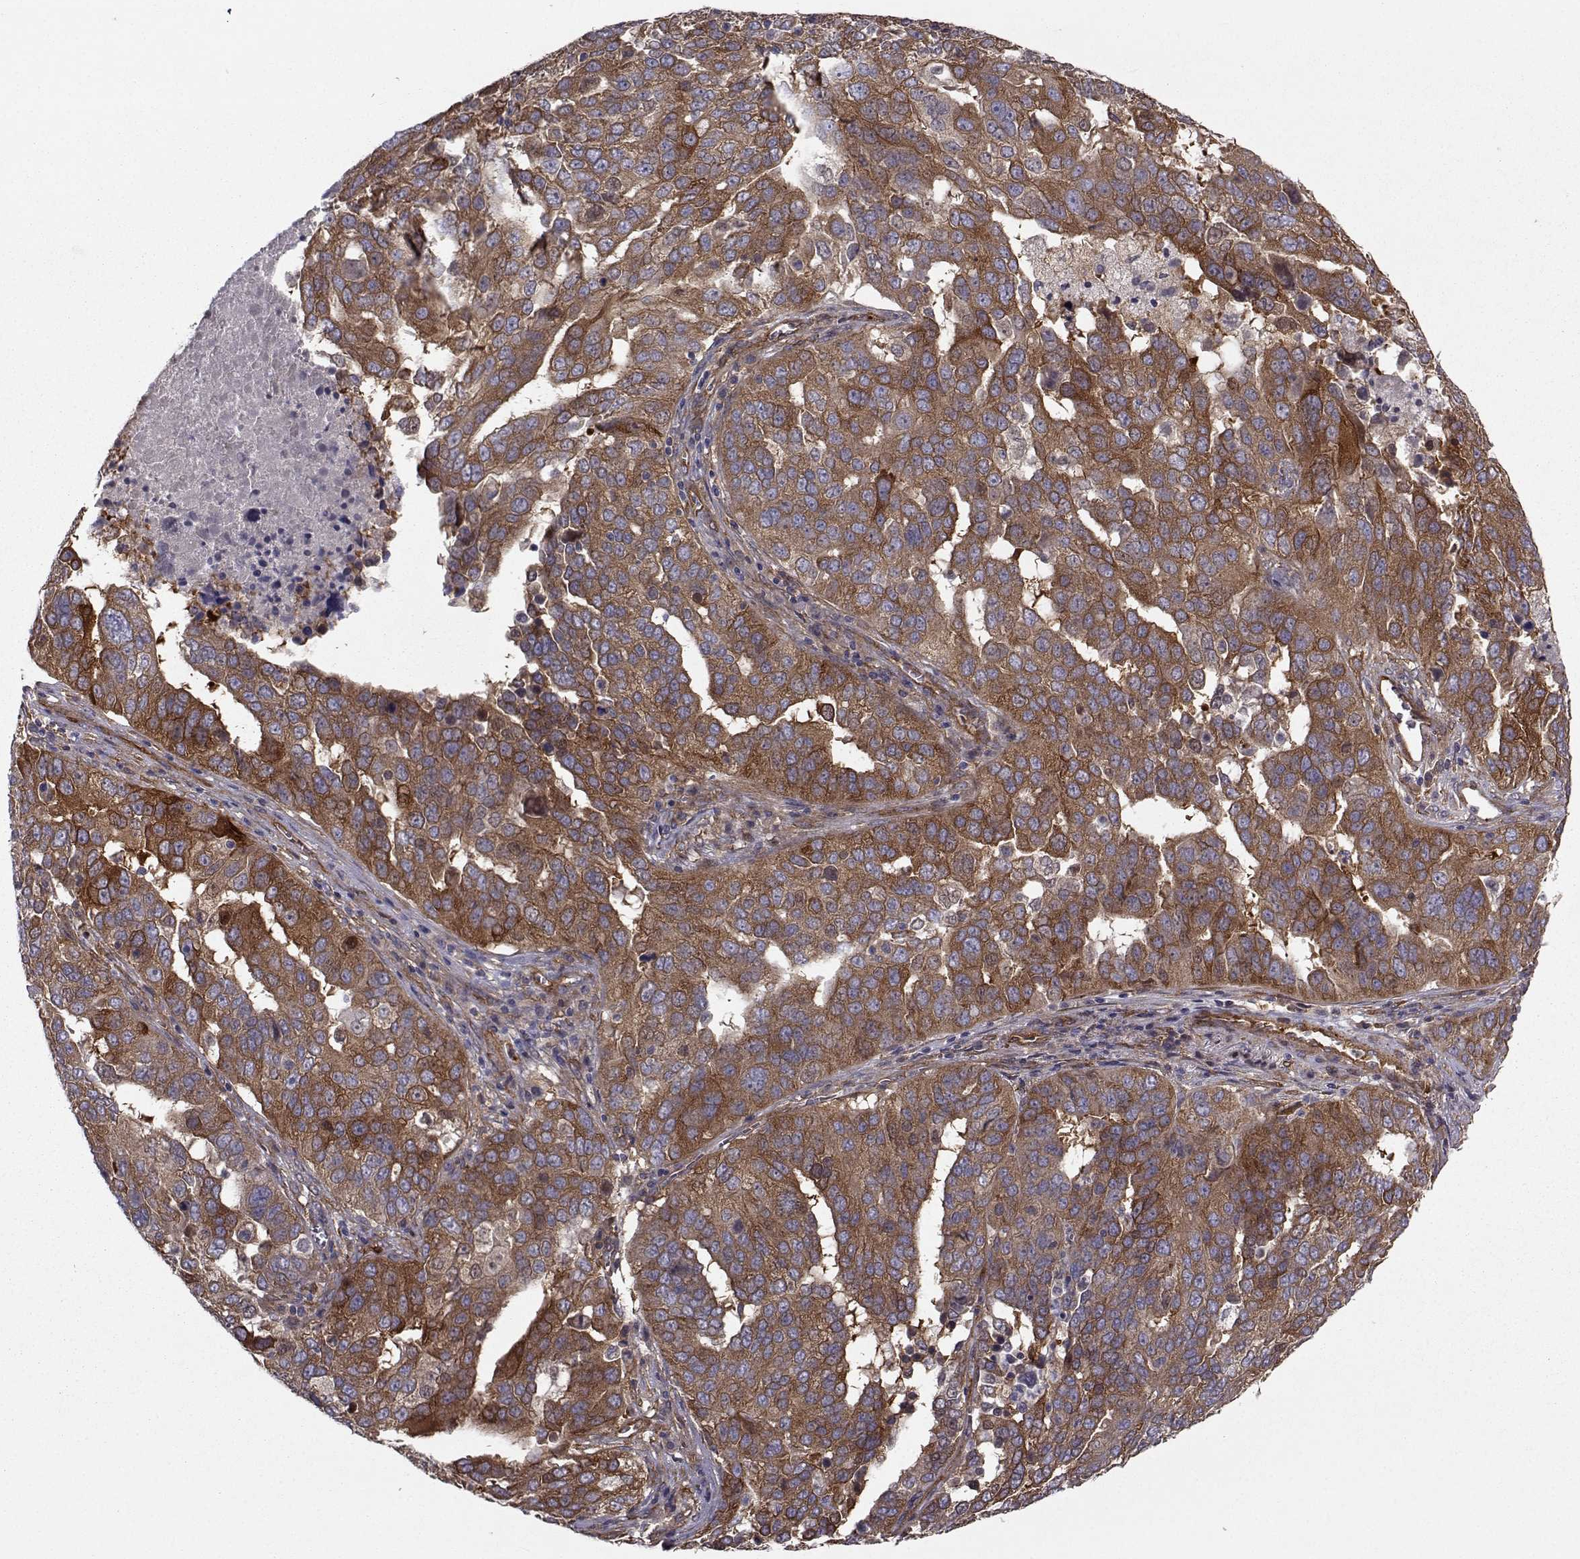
{"staining": {"intensity": "strong", "quantity": ">75%", "location": "cytoplasmic/membranous"}, "tissue": "ovarian cancer", "cell_type": "Tumor cells", "image_type": "cancer", "snomed": [{"axis": "morphology", "description": "Carcinoma, endometroid"}, {"axis": "topography", "description": "Soft tissue"}, {"axis": "topography", "description": "Ovary"}], "caption": "Strong cytoplasmic/membranous positivity is seen in approximately >75% of tumor cells in ovarian cancer.", "gene": "TRIP10", "patient": {"sex": "female", "age": 52}}